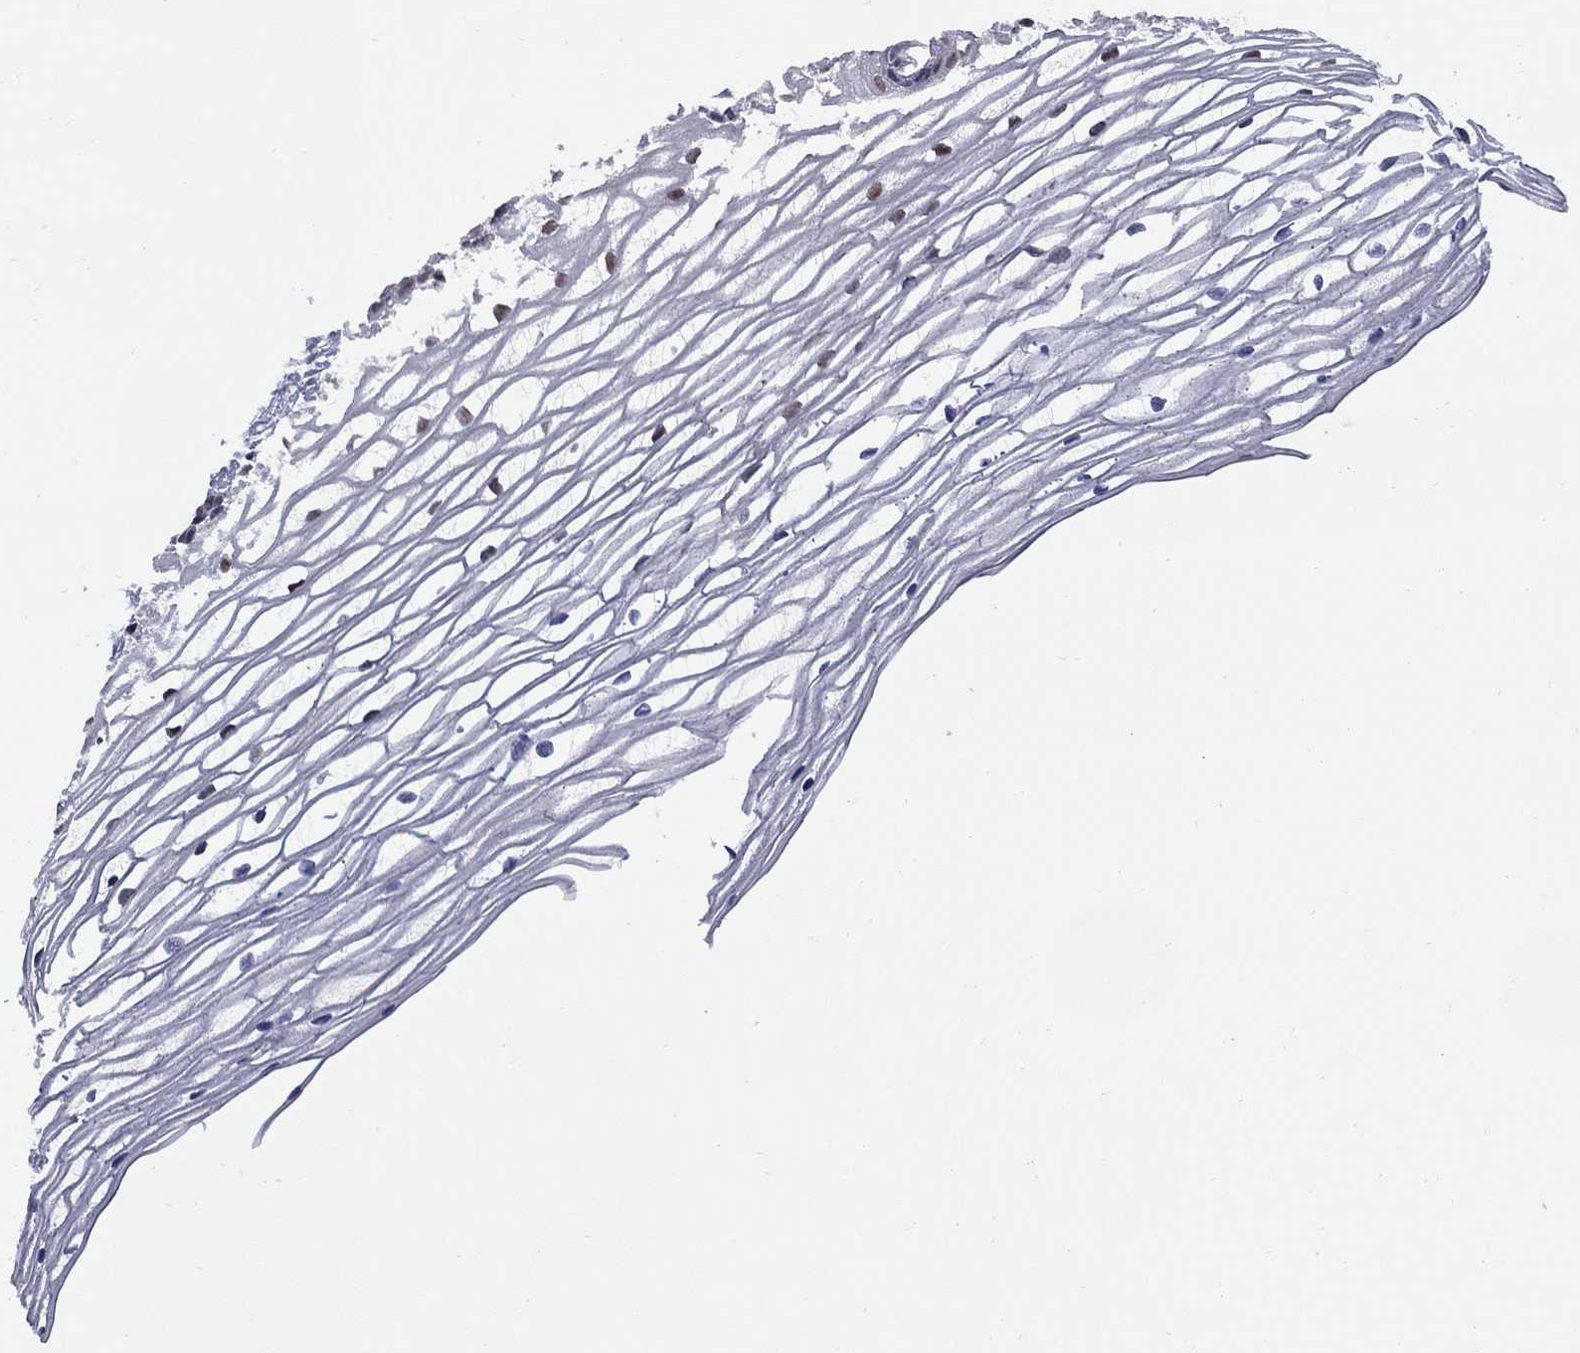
{"staining": {"intensity": "weak", "quantity": ">75%", "location": "nuclear"}, "tissue": "cervix", "cell_type": "Glandular cells", "image_type": "normal", "snomed": [{"axis": "morphology", "description": "Normal tissue, NOS"}, {"axis": "topography", "description": "Cervix"}], "caption": "Cervix stained with IHC shows weak nuclear positivity in approximately >75% of glandular cells. The protein is stained brown, and the nuclei are stained in blue (DAB (3,3'-diaminobenzidine) IHC with brightfield microscopy, high magnification).", "gene": "TAF9", "patient": {"sex": "female", "age": 40}}